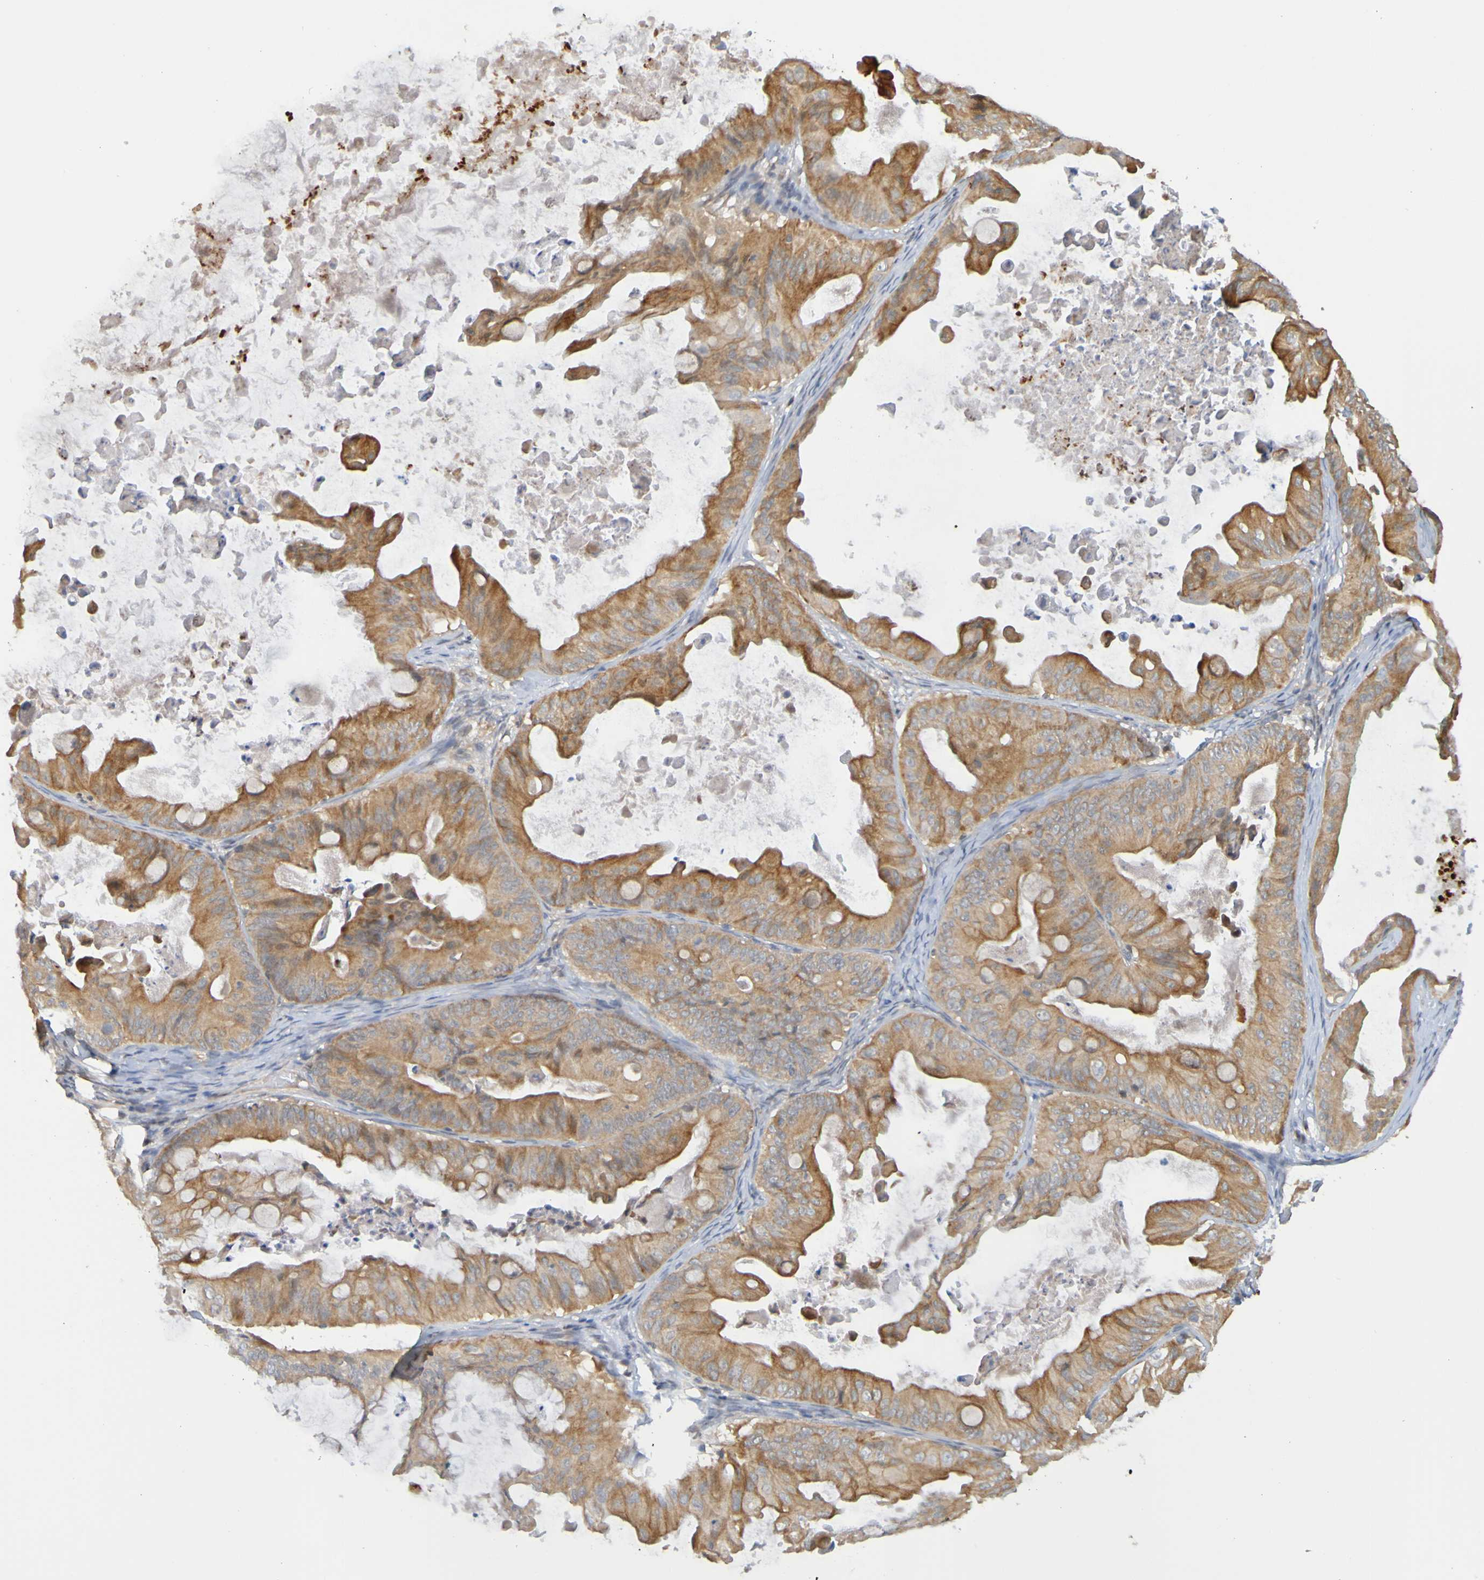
{"staining": {"intensity": "moderate", "quantity": ">75%", "location": "cytoplasmic/membranous"}, "tissue": "ovarian cancer", "cell_type": "Tumor cells", "image_type": "cancer", "snomed": [{"axis": "morphology", "description": "Cystadenocarcinoma, mucinous, NOS"}, {"axis": "topography", "description": "Ovary"}], "caption": "Mucinous cystadenocarcinoma (ovarian) stained for a protein (brown) exhibits moderate cytoplasmic/membranous positive expression in about >75% of tumor cells.", "gene": "NAV2", "patient": {"sex": "female", "age": 37}}